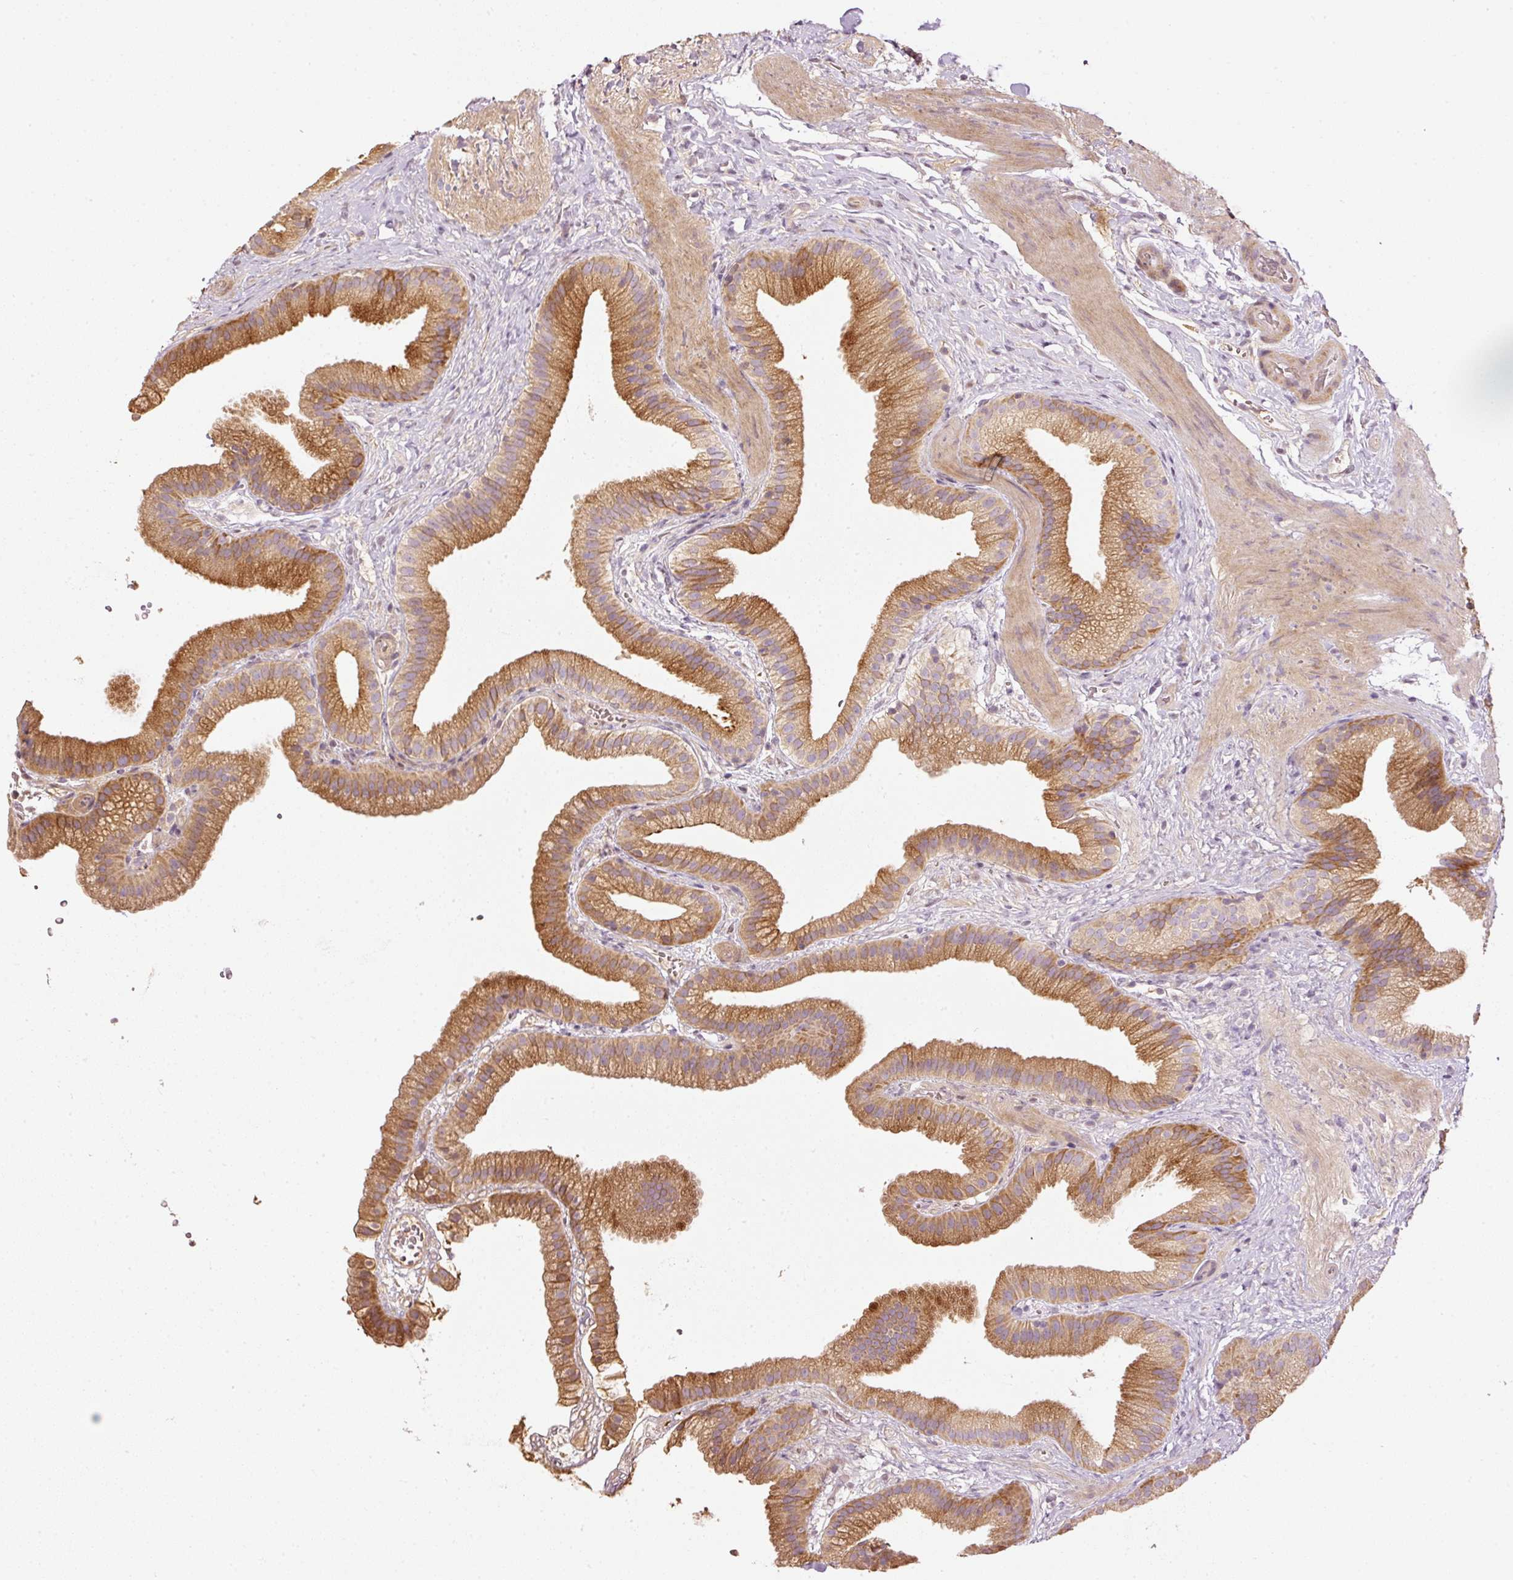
{"staining": {"intensity": "moderate", "quantity": ">75%", "location": "cytoplasmic/membranous"}, "tissue": "gallbladder", "cell_type": "Glandular cells", "image_type": "normal", "snomed": [{"axis": "morphology", "description": "Normal tissue, NOS"}, {"axis": "topography", "description": "Gallbladder"}], "caption": "Immunohistochemical staining of unremarkable gallbladder demonstrates moderate cytoplasmic/membranous protein staining in about >75% of glandular cells.", "gene": "SERPING1", "patient": {"sex": "female", "age": 63}}